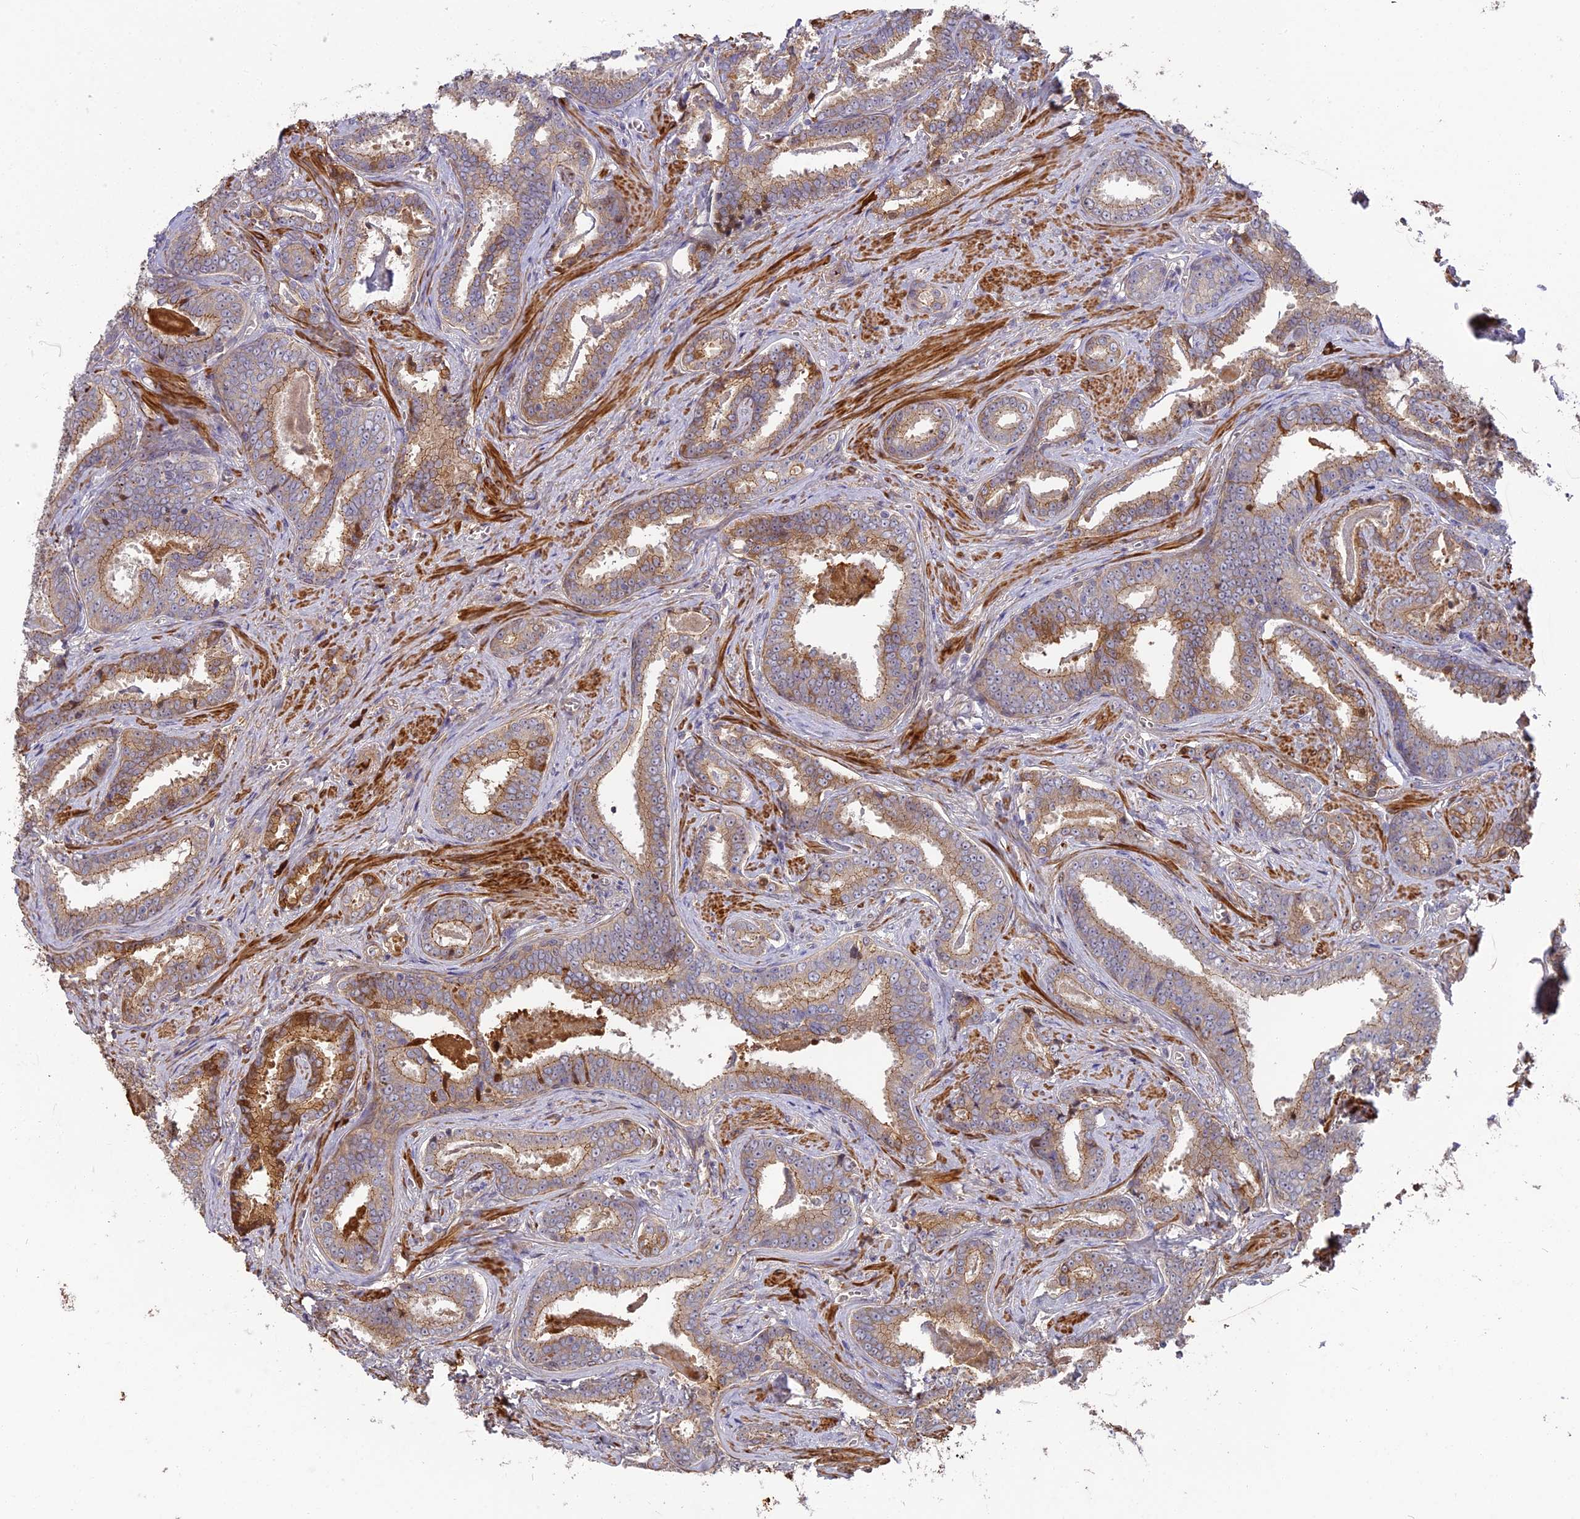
{"staining": {"intensity": "moderate", "quantity": ">75%", "location": "cytoplasmic/membranous"}, "tissue": "prostate cancer", "cell_type": "Tumor cells", "image_type": "cancer", "snomed": [{"axis": "morphology", "description": "Adenocarcinoma, High grade"}, {"axis": "topography", "description": "Prostate"}], "caption": "This is a photomicrograph of immunohistochemistry staining of prostate cancer, which shows moderate expression in the cytoplasmic/membranous of tumor cells.", "gene": "ERMAP", "patient": {"sex": "male", "age": 67}}